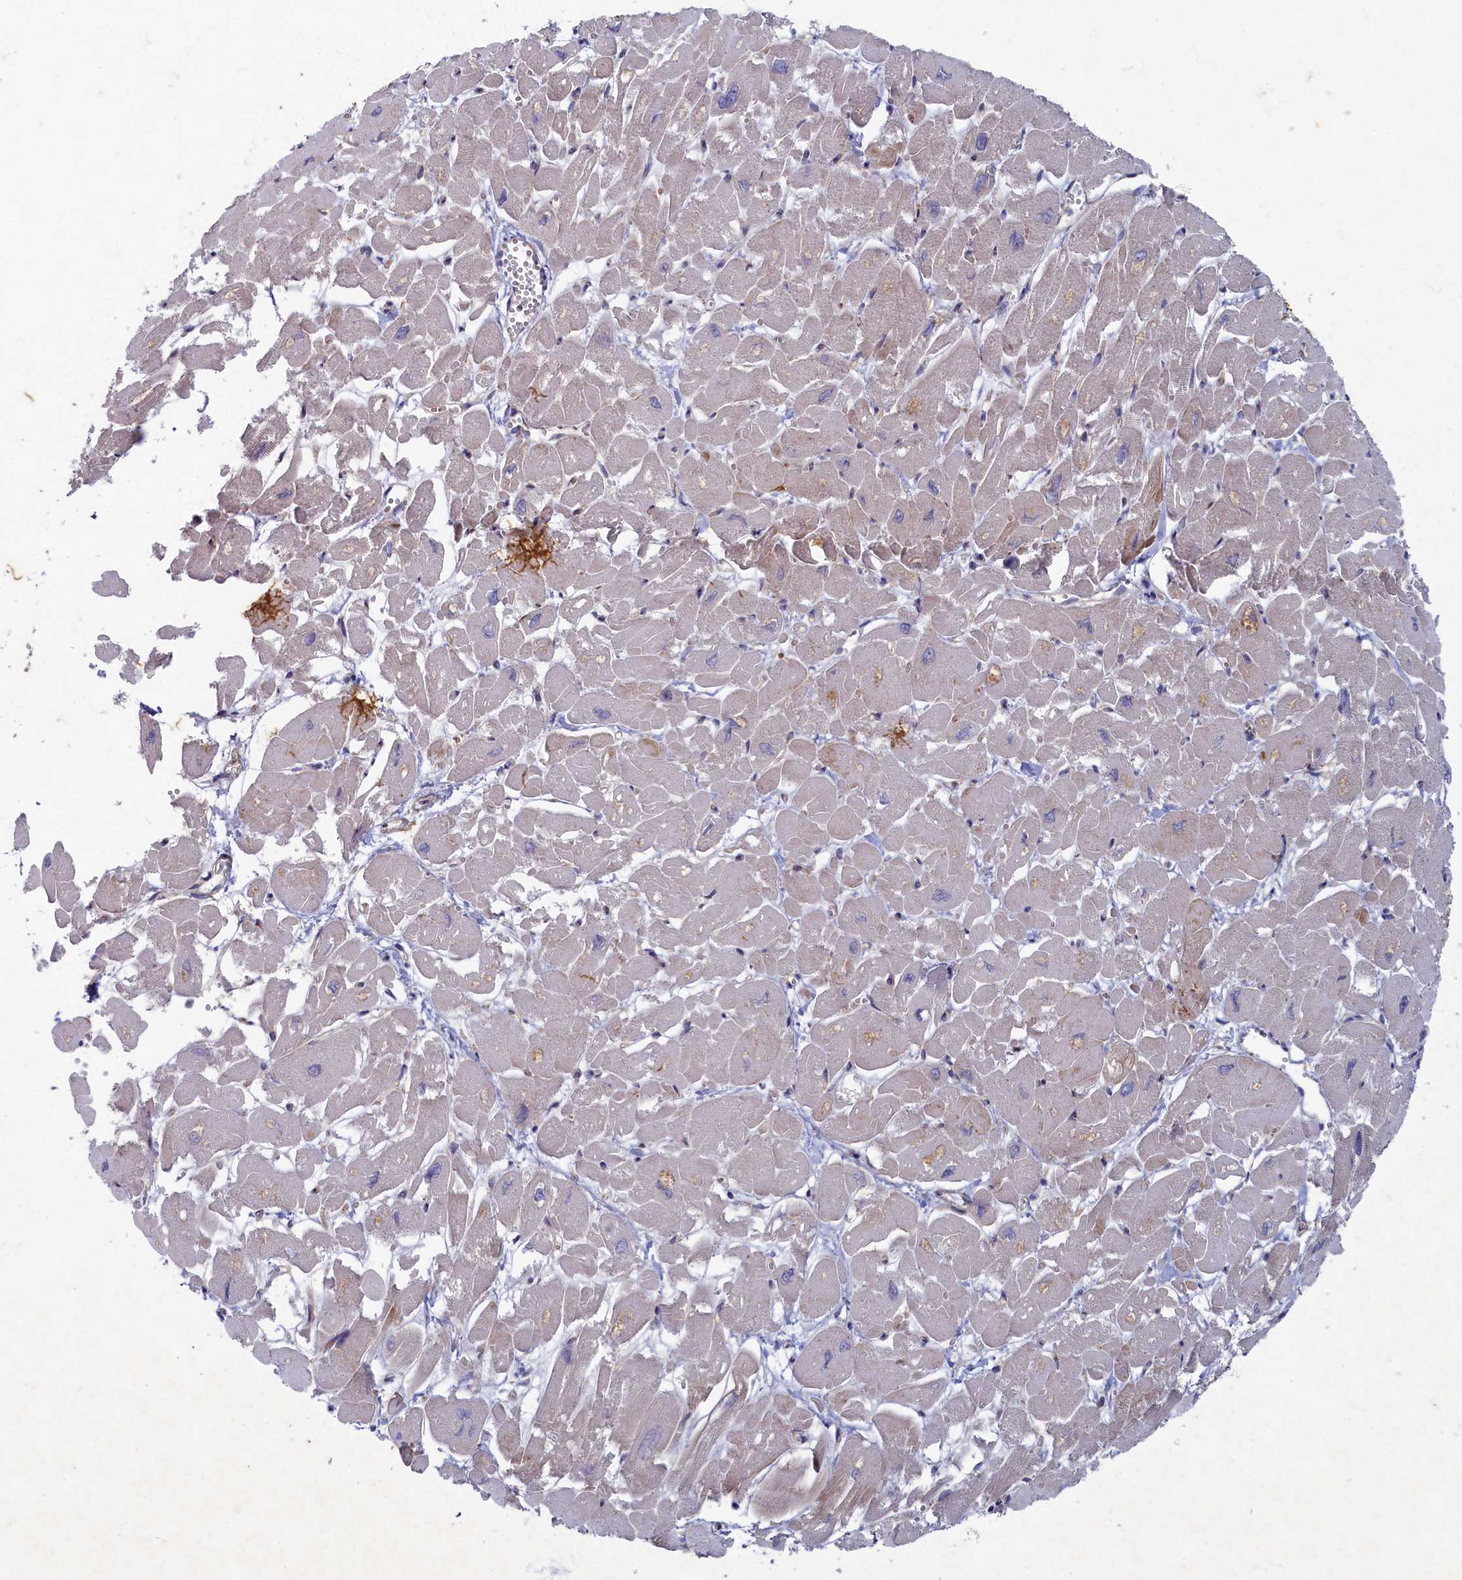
{"staining": {"intensity": "negative", "quantity": "none", "location": "none"}, "tissue": "heart muscle", "cell_type": "Cardiomyocytes", "image_type": "normal", "snomed": [{"axis": "morphology", "description": "Normal tissue, NOS"}, {"axis": "topography", "description": "Heart"}], "caption": "DAB (3,3'-diaminobenzidine) immunohistochemical staining of benign heart muscle shows no significant positivity in cardiomyocytes. (Stains: DAB IHC with hematoxylin counter stain, Microscopy: brightfield microscopy at high magnification).", "gene": "WDR59", "patient": {"sex": "male", "age": 54}}